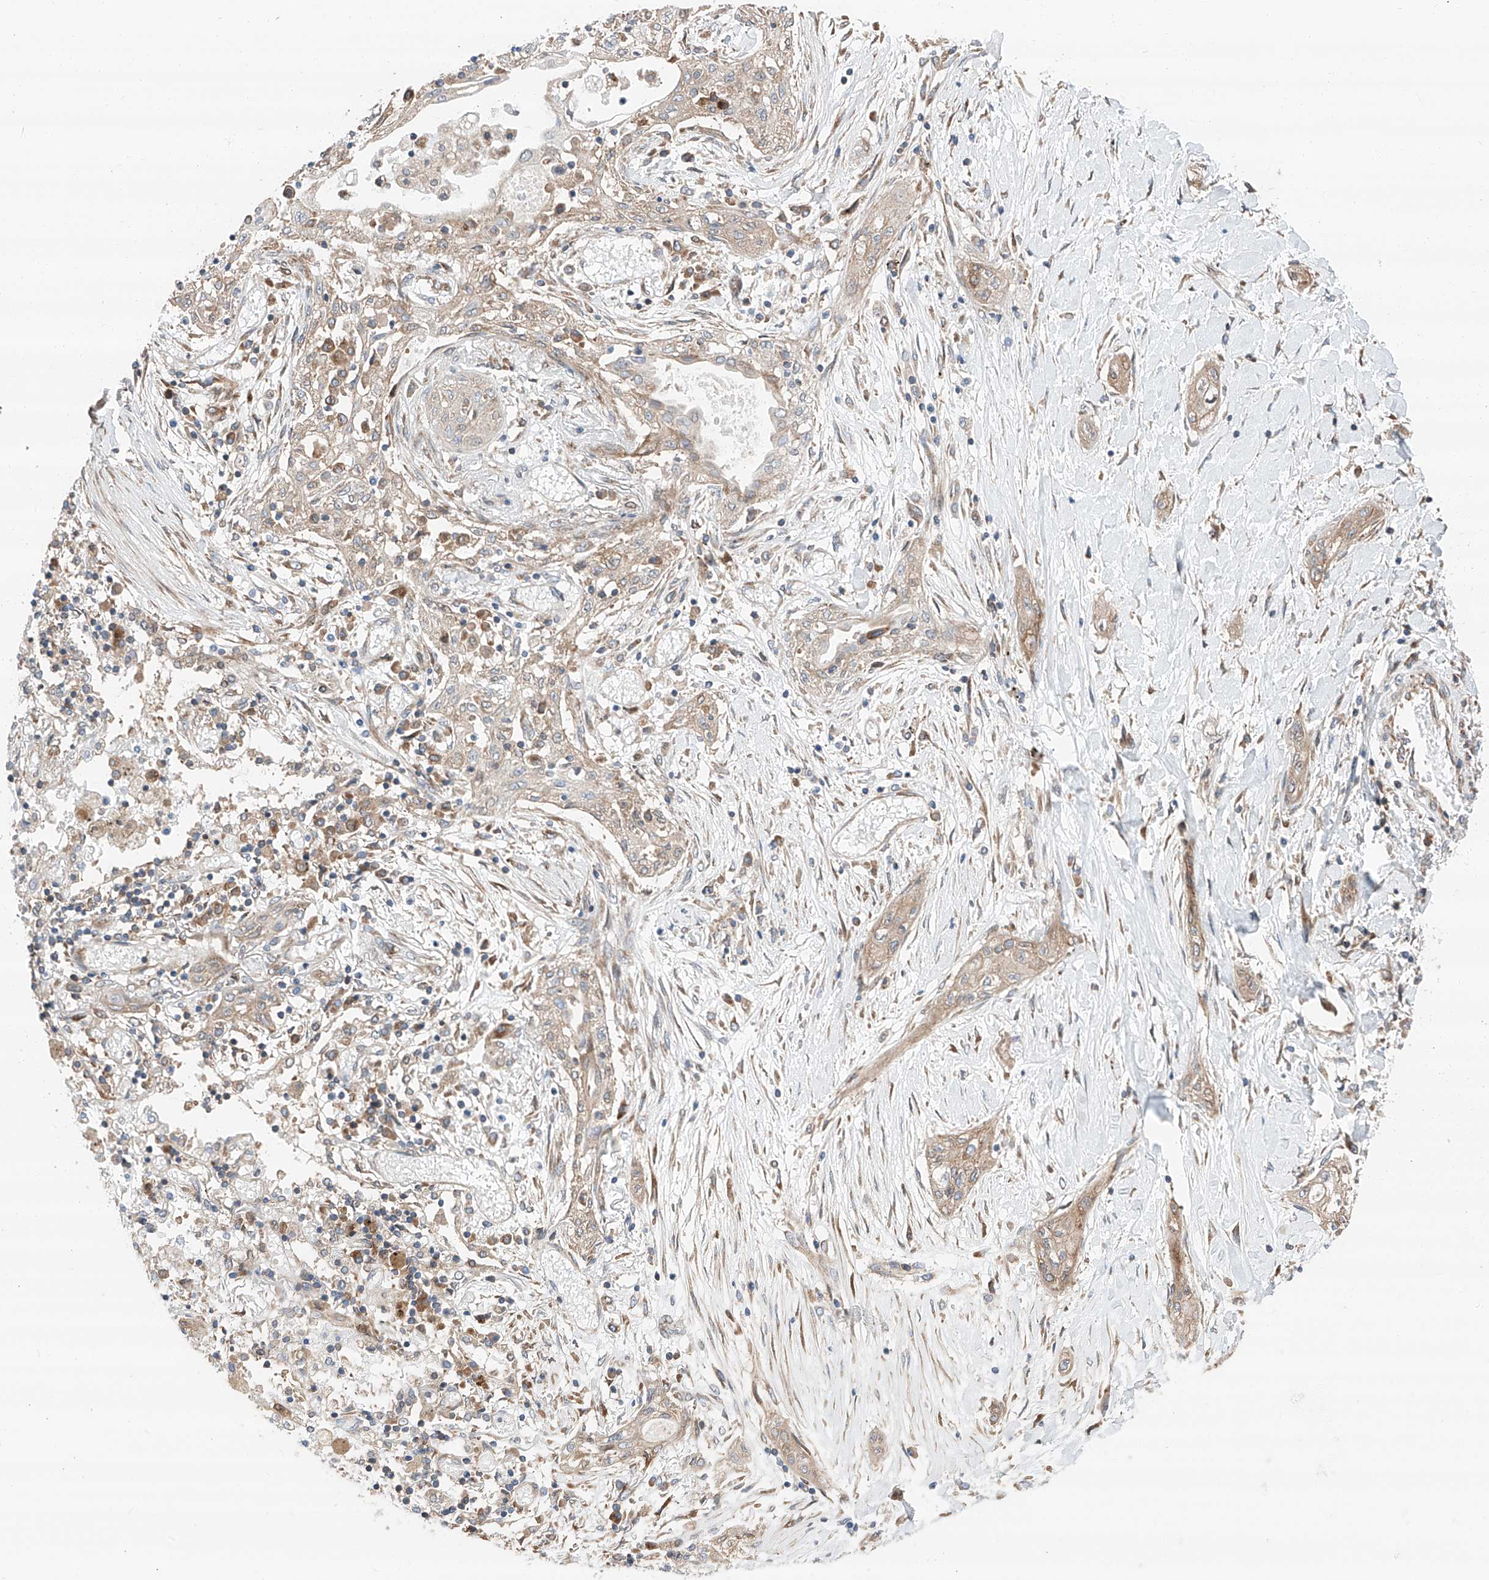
{"staining": {"intensity": "weak", "quantity": "<25%", "location": "cytoplasmic/membranous"}, "tissue": "lung cancer", "cell_type": "Tumor cells", "image_type": "cancer", "snomed": [{"axis": "morphology", "description": "Squamous cell carcinoma, NOS"}, {"axis": "topography", "description": "Lung"}], "caption": "Protein analysis of squamous cell carcinoma (lung) shows no significant positivity in tumor cells. The staining was performed using DAB to visualize the protein expression in brown, while the nuclei were stained in blue with hematoxylin (Magnification: 20x).", "gene": "ZC3H15", "patient": {"sex": "female", "age": 47}}